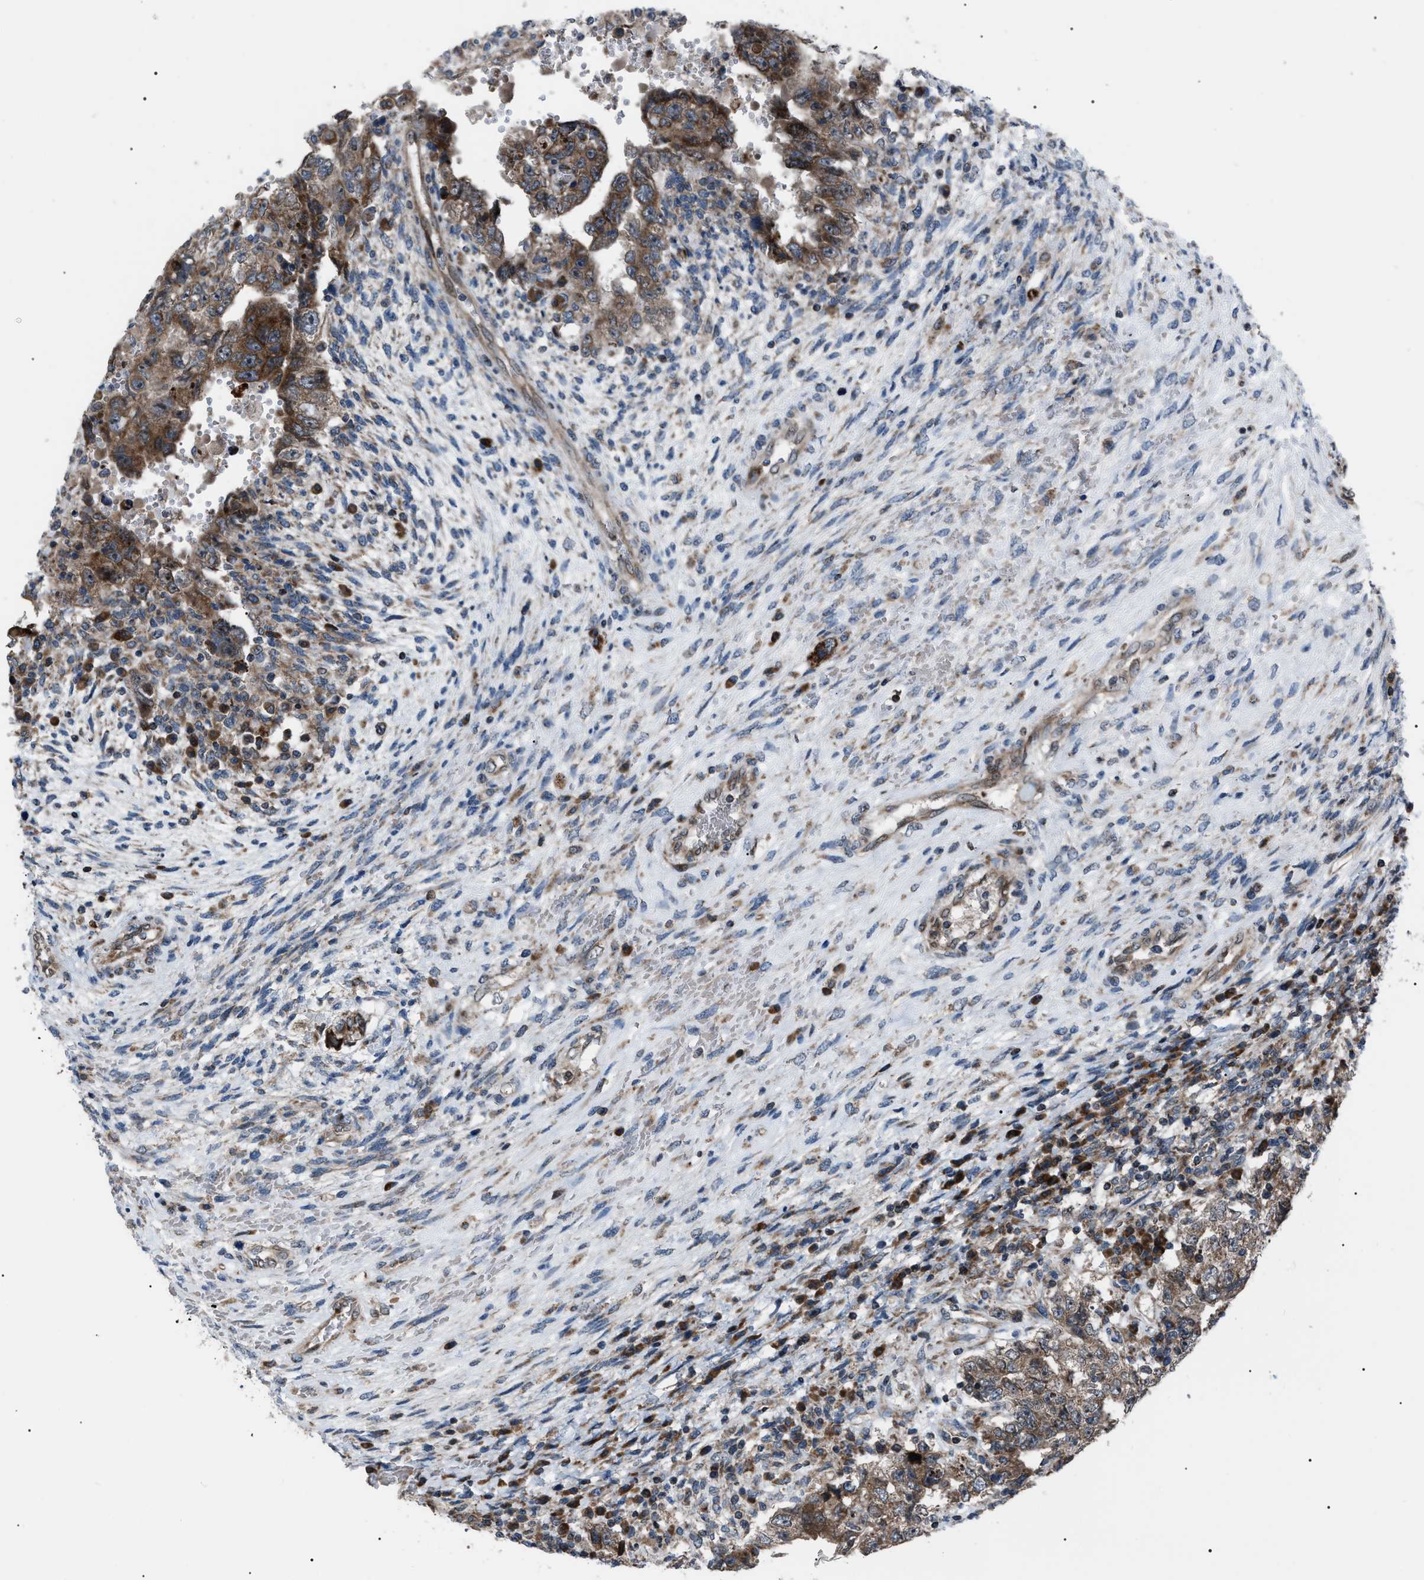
{"staining": {"intensity": "moderate", "quantity": ">75%", "location": "cytoplasmic/membranous"}, "tissue": "testis cancer", "cell_type": "Tumor cells", "image_type": "cancer", "snomed": [{"axis": "morphology", "description": "Carcinoma, Embryonal, NOS"}, {"axis": "topography", "description": "Testis"}], "caption": "This micrograph reveals testis cancer (embryonal carcinoma) stained with immunohistochemistry (IHC) to label a protein in brown. The cytoplasmic/membranous of tumor cells show moderate positivity for the protein. Nuclei are counter-stained blue.", "gene": "AGO2", "patient": {"sex": "male", "age": 26}}